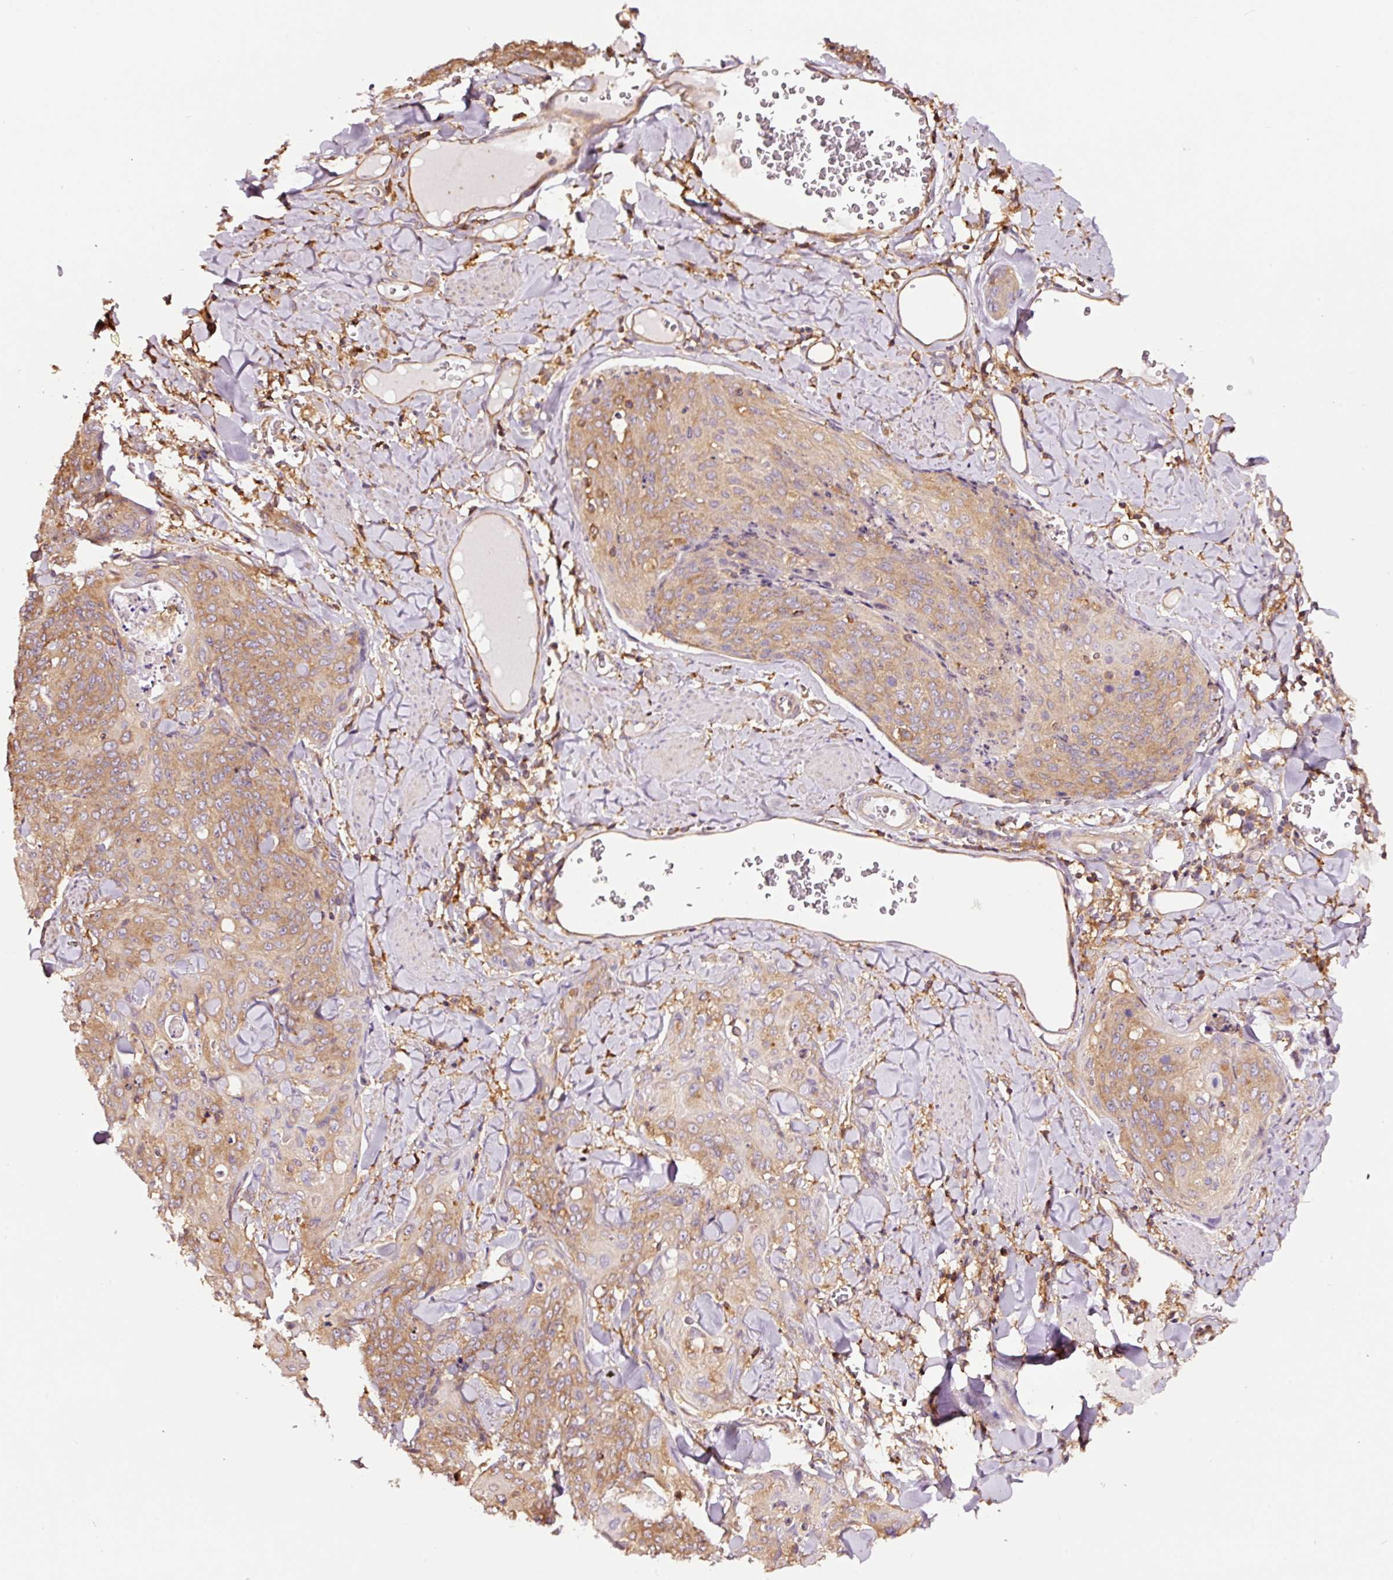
{"staining": {"intensity": "moderate", "quantity": ">75%", "location": "cytoplasmic/membranous"}, "tissue": "skin cancer", "cell_type": "Tumor cells", "image_type": "cancer", "snomed": [{"axis": "morphology", "description": "Squamous cell carcinoma, NOS"}, {"axis": "topography", "description": "Skin"}, {"axis": "topography", "description": "Vulva"}], "caption": "Brown immunohistochemical staining in skin squamous cell carcinoma displays moderate cytoplasmic/membranous staining in approximately >75% of tumor cells.", "gene": "METAP1", "patient": {"sex": "female", "age": 85}}